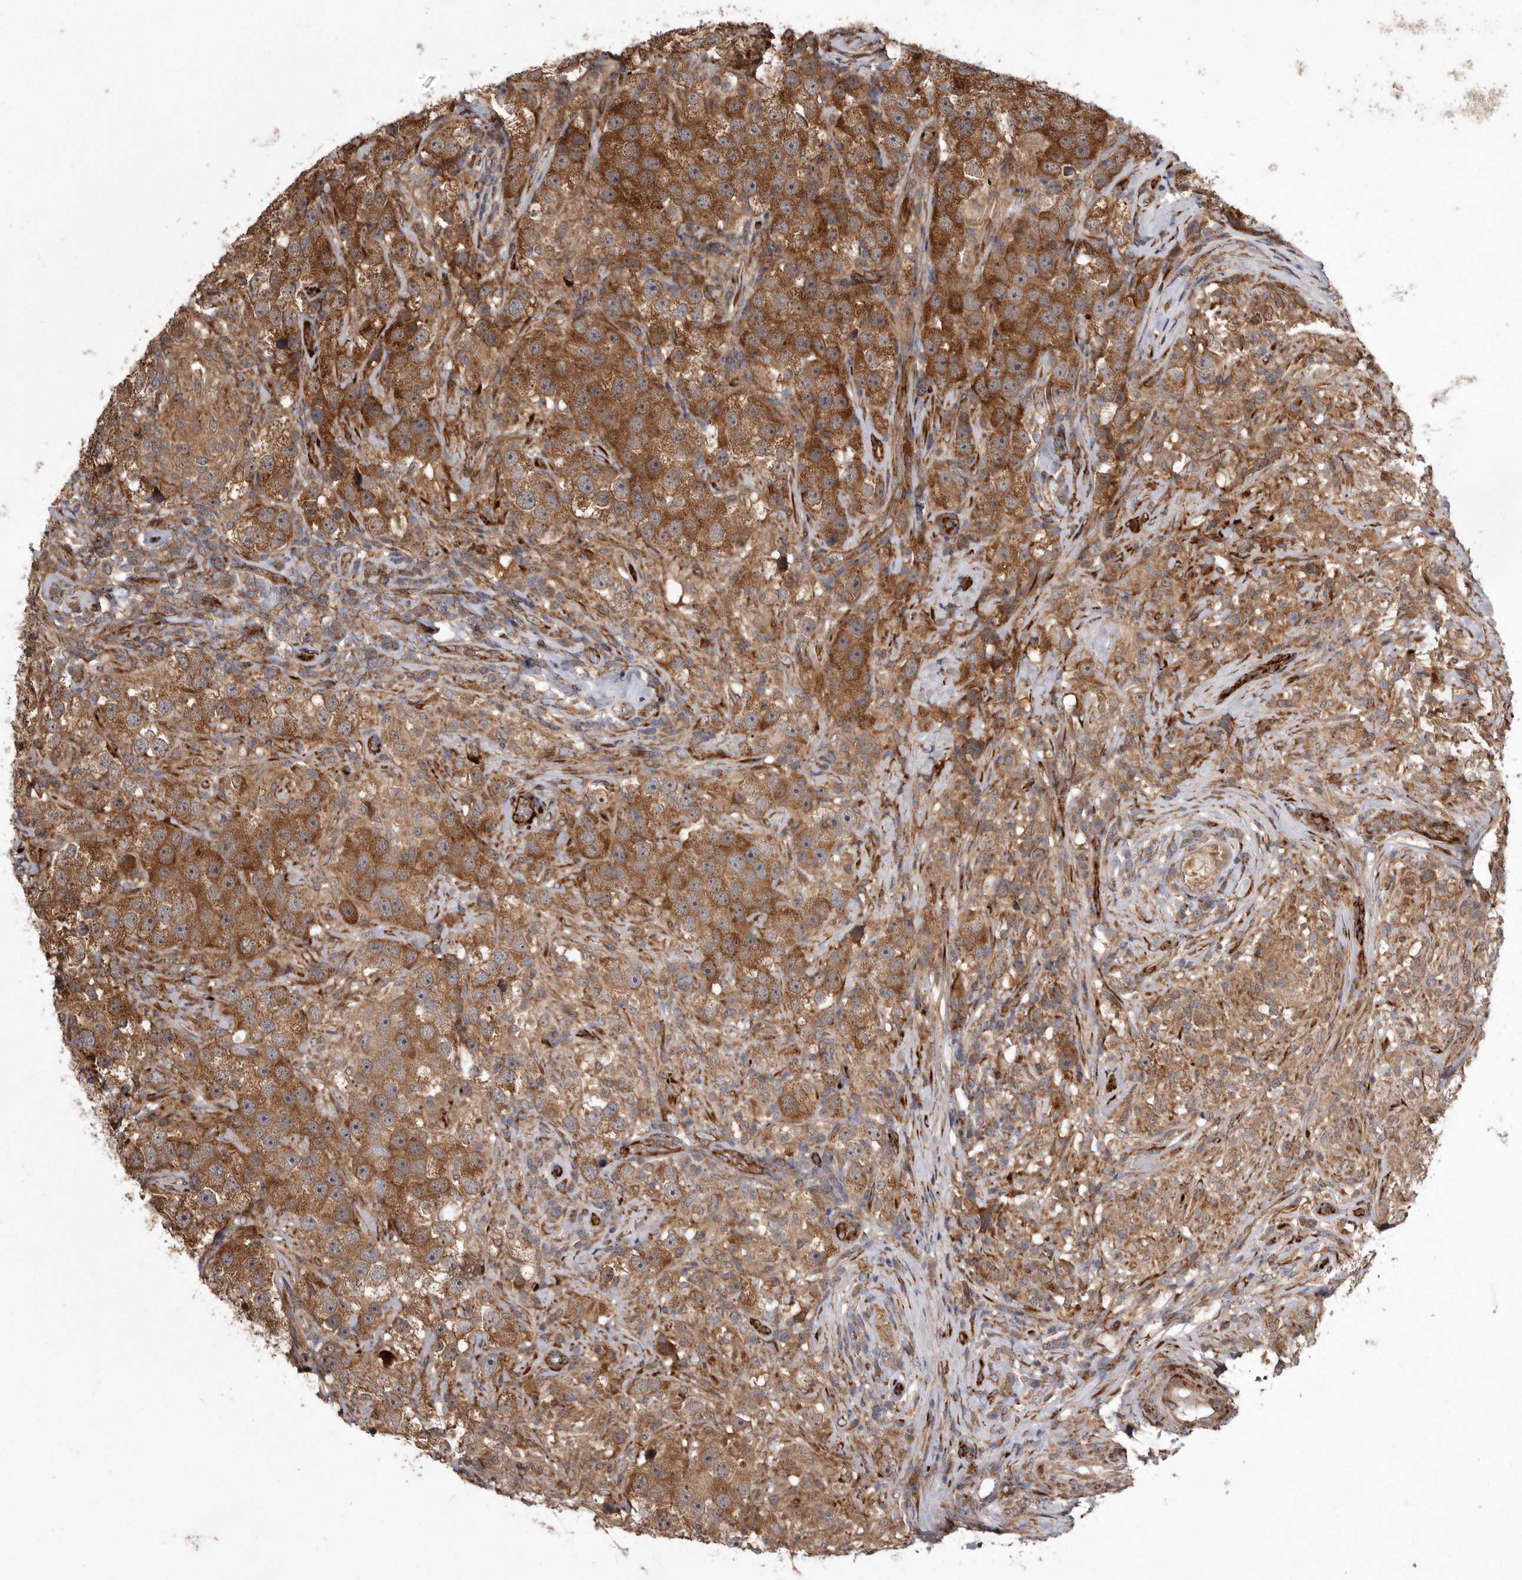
{"staining": {"intensity": "moderate", "quantity": ">75%", "location": "cytoplasmic/membranous"}, "tissue": "testis cancer", "cell_type": "Tumor cells", "image_type": "cancer", "snomed": [{"axis": "morphology", "description": "Seminoma, NOS"}, {"axis": "topography", "description": "Testis"}], "caption": "Brown immunohistochemical staining in testis seminoma exhibits moderate cytoplasmic/membranous positivity in approximately >75% of tumor cells.", "gene": "FLAD1", "patient": {"sex": "male", "age": 49}}